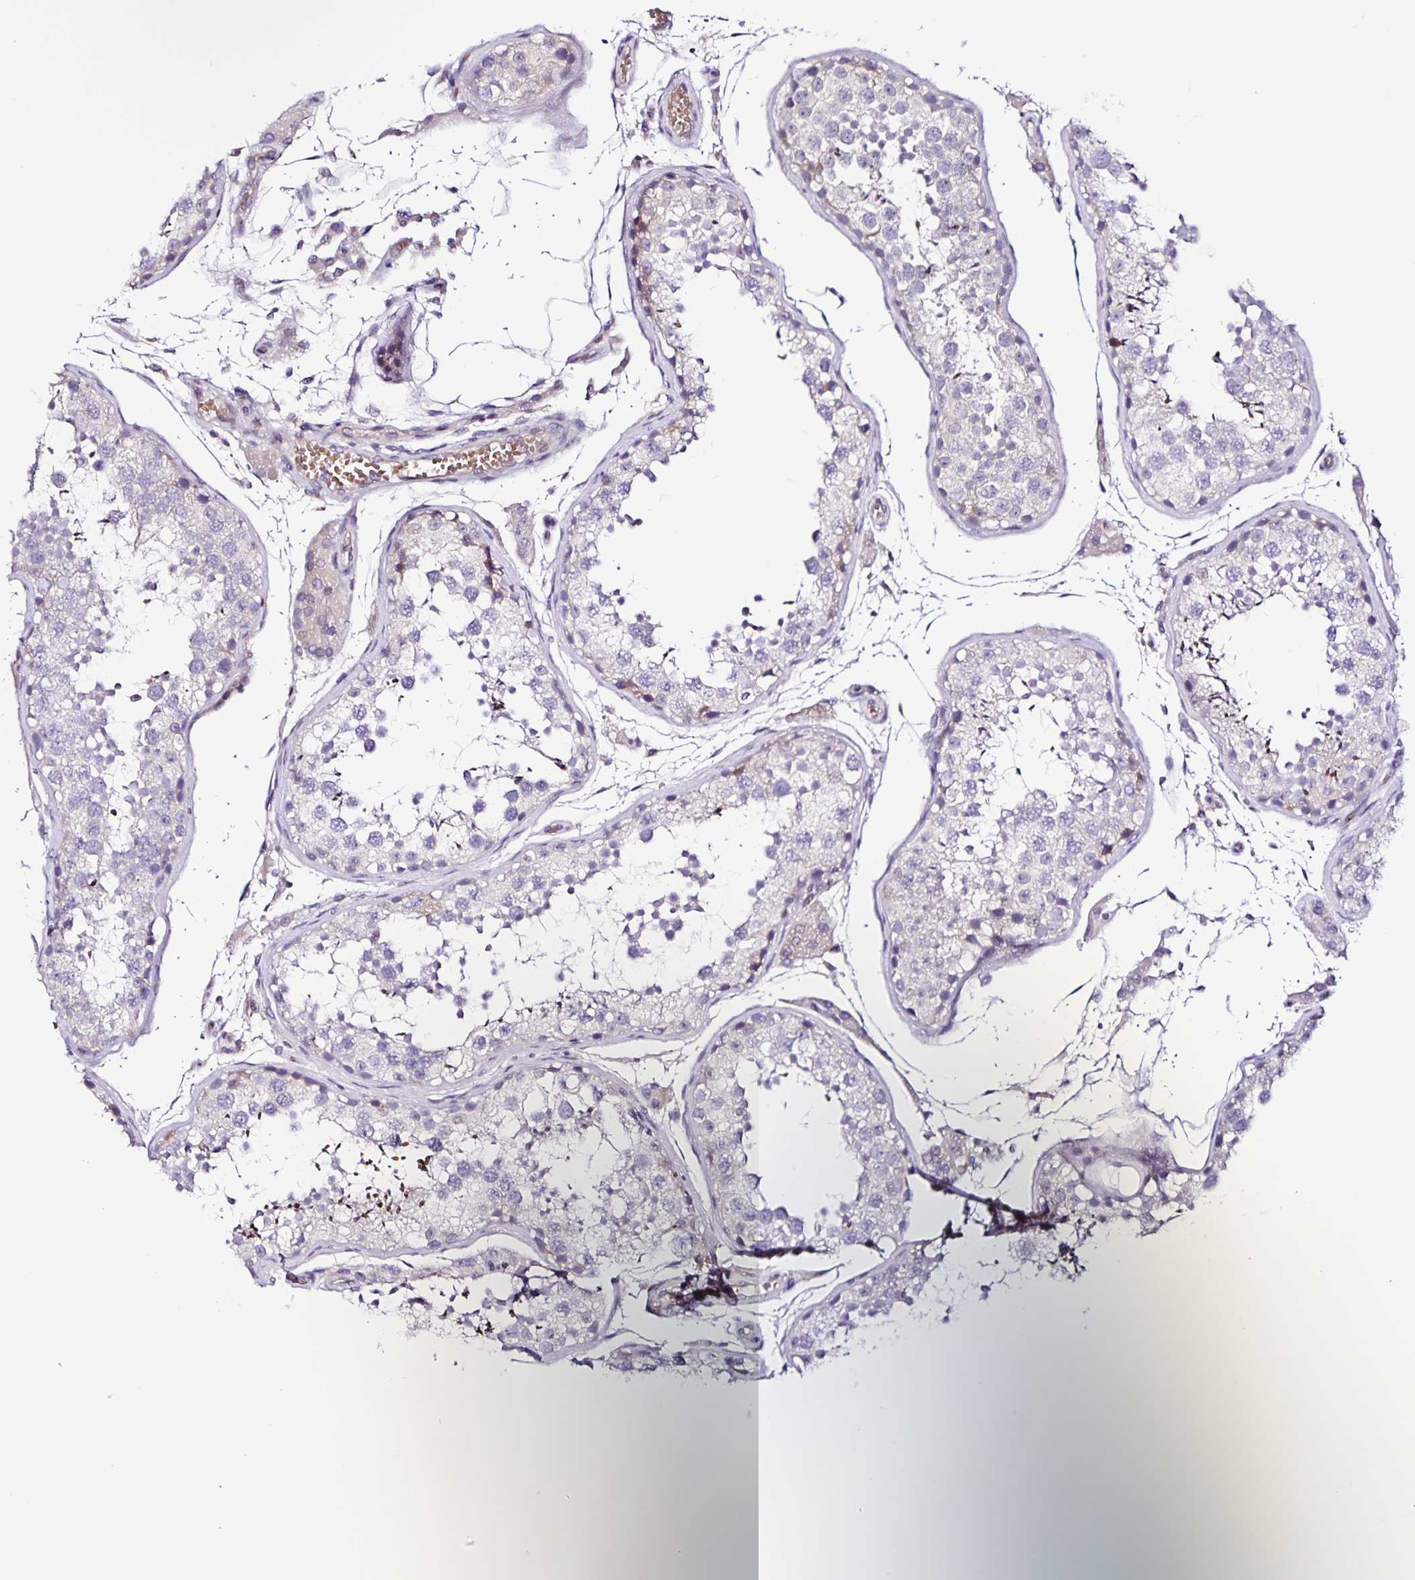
{"staining": {"intensity": "negative", "quantity": "none", "location": "none"}, "tissue": "testis", "cell_type": "Cells in seminiferous ducts", "image_type": "normal", "snomed": [{"axis": "morphology", "description": "Normal tissue, NOS"}, {"axis": "topography", "description": "Testis"}], "caption": "Cells in seminiferous ducts show no significant protein staining in unremarkable testis. (DAB immunohistochemistry (IHC) visualized using brightfield microscopy, high magnification).", "gene": "RNFT2", "patient": {"sex": "male", "age": 29}}